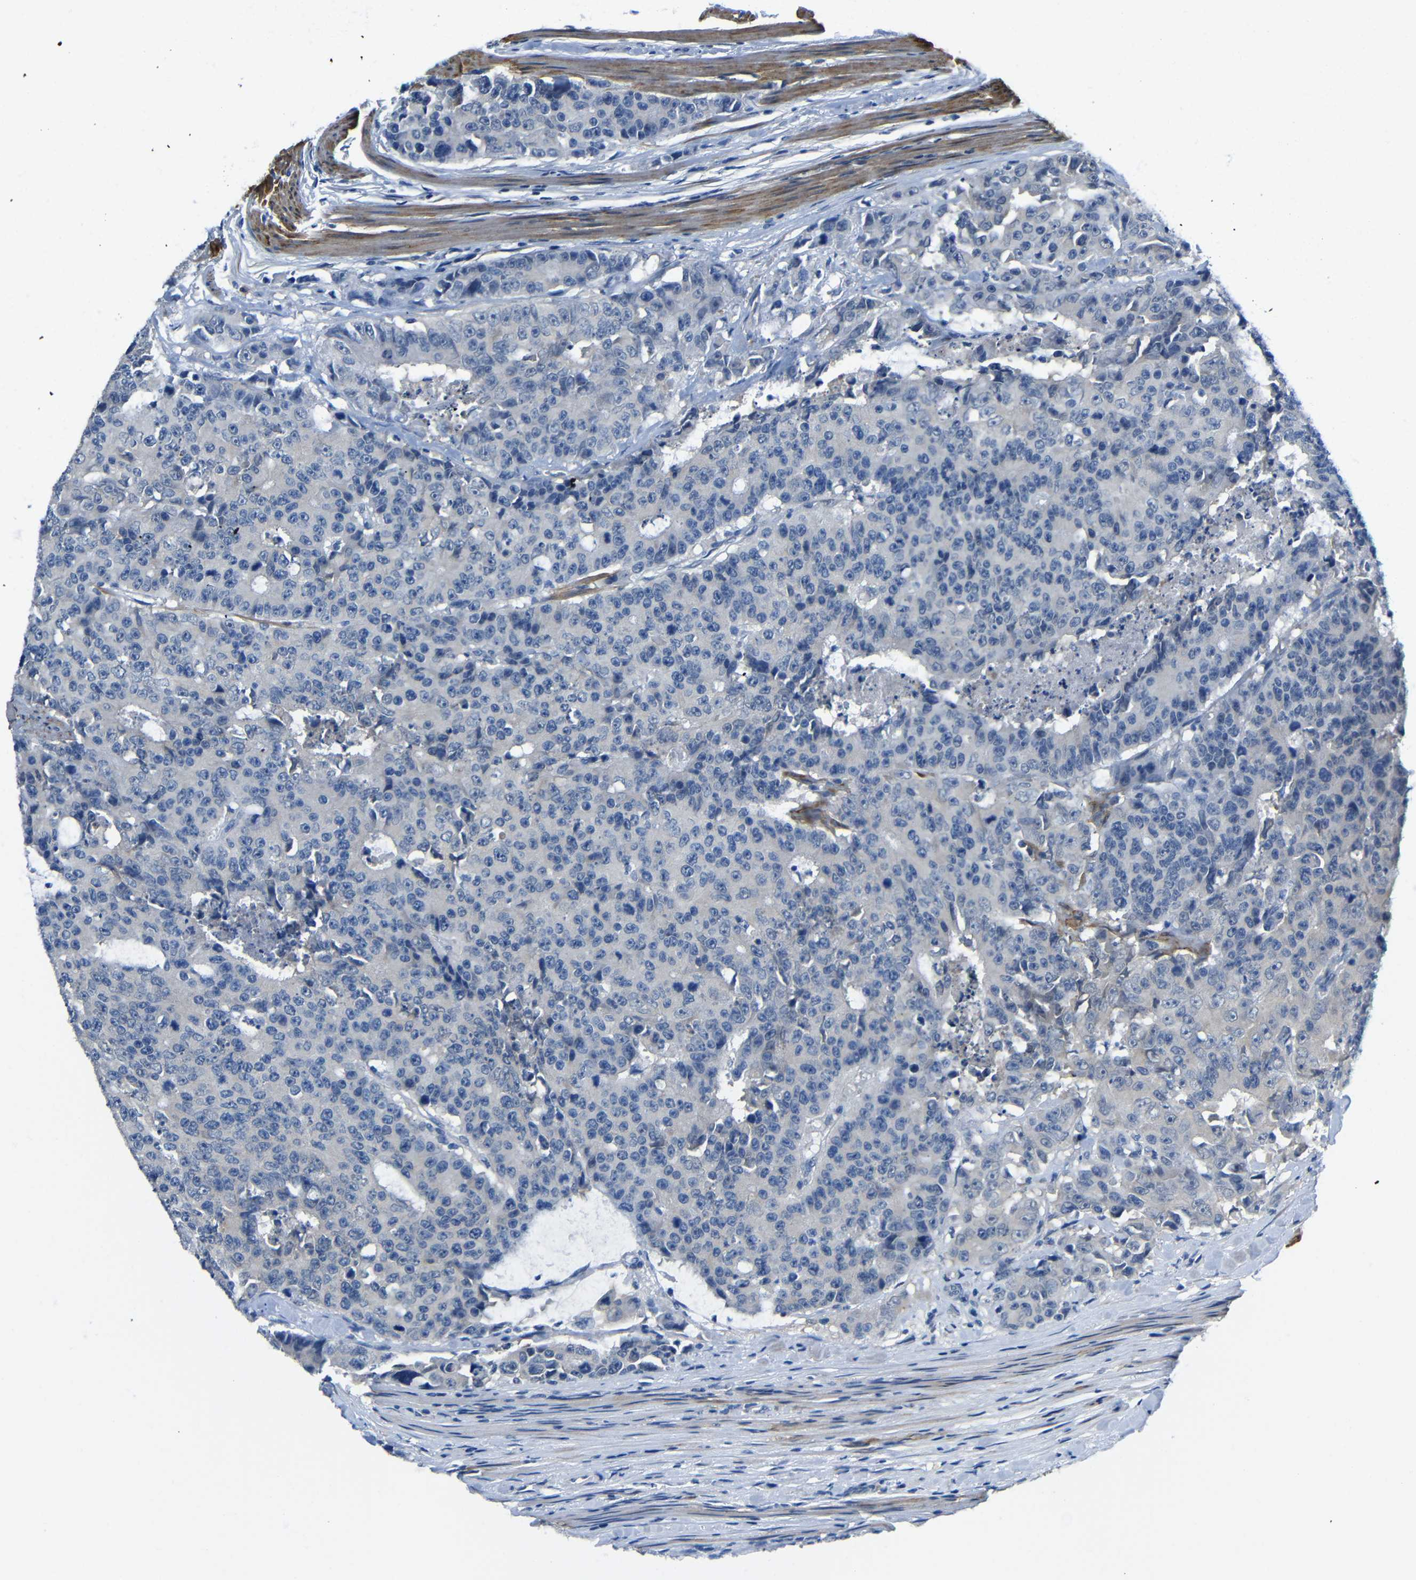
{"staining": {"intensity": "negative", "quantity": "none", "location": "none"}, "tissue": "colorectal cancer", "cell_type": "Tumor cells", "image_type": "cancer", "snomed": [{"axis": "morphology", "description": "Adenocarcinoma, NOS"}, {"axis": "topography", "description": "Colon"}], "caption": "A micrograph of human colorectal adenocarcinoma is negative for staining in tumor cells. (DAB immunohistochemistry (IHC) with hematoxylin counter stain).", "gene": "NEGR1", "patient": {"sex": "female", "age": 86}}